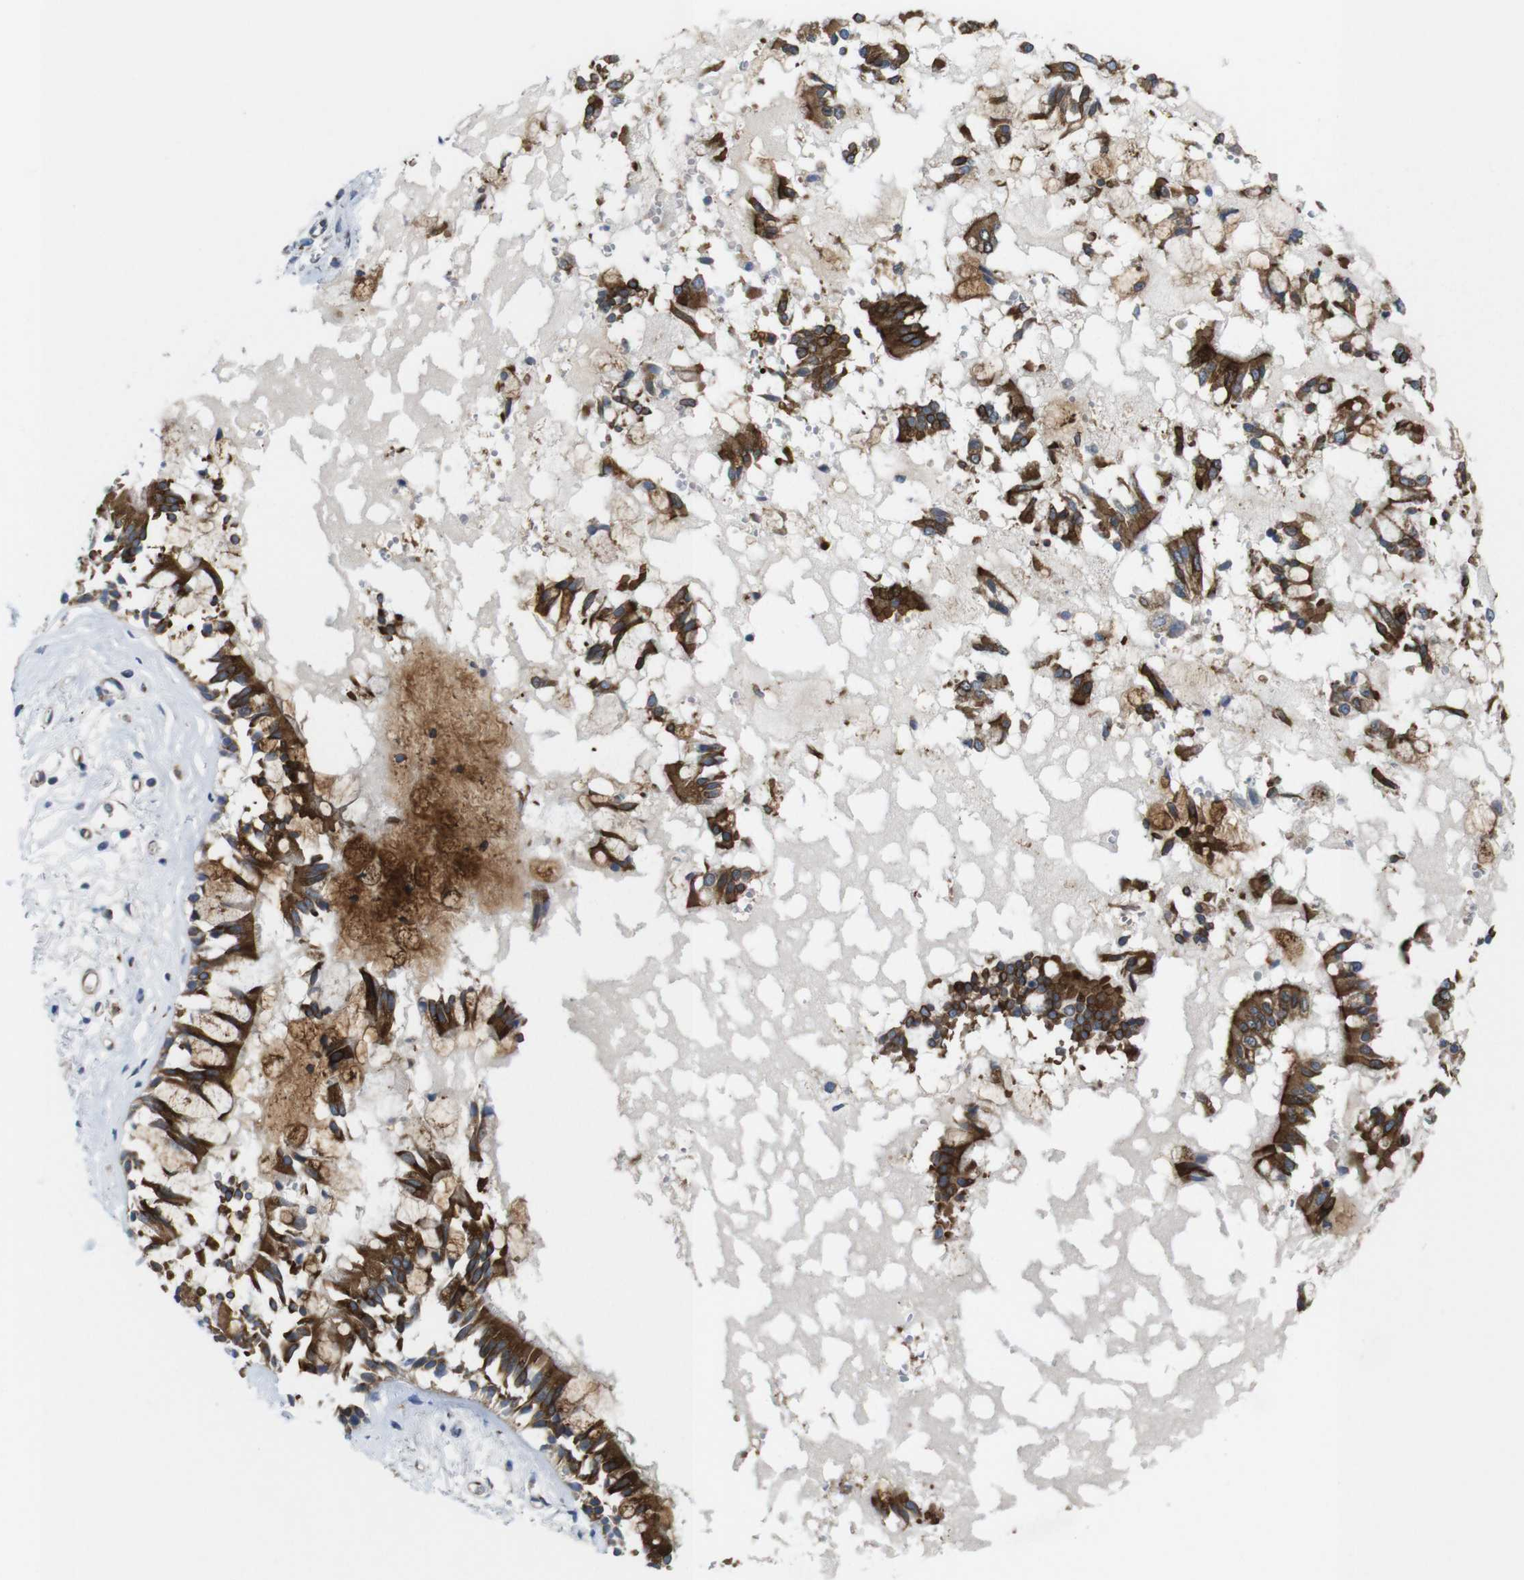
{"staining": {"intensity": "strong", "quantity": ">75%", "location": "cytoplasmic/membranous"}, "tissue": "bronchus", "cell_type": "Respiratory epithelial cells", "image_type": "normal", "snomed": [{"axis": "morphology", "description": "Normal tissue, NOS"}, {"axis": "morphology", "description": "Inflammation, NOS"}, {"axis": "topography", "description": "Cartilage tissue"}, {"axis": "topography", "description": "Lung"}], "caption": "A high amount of strong cytoplasmic/membranous staining is identified in approximately >75% of respiratory epithelial cells in benign bronchus. The staining was performed using DAB to visualize the protein expression in brown, while the nuclei were stained in blue with hematoxylin (Magnification: 20x).", "gene": "EFCAB14", "patient": {"sex": "male", "age": 71}}